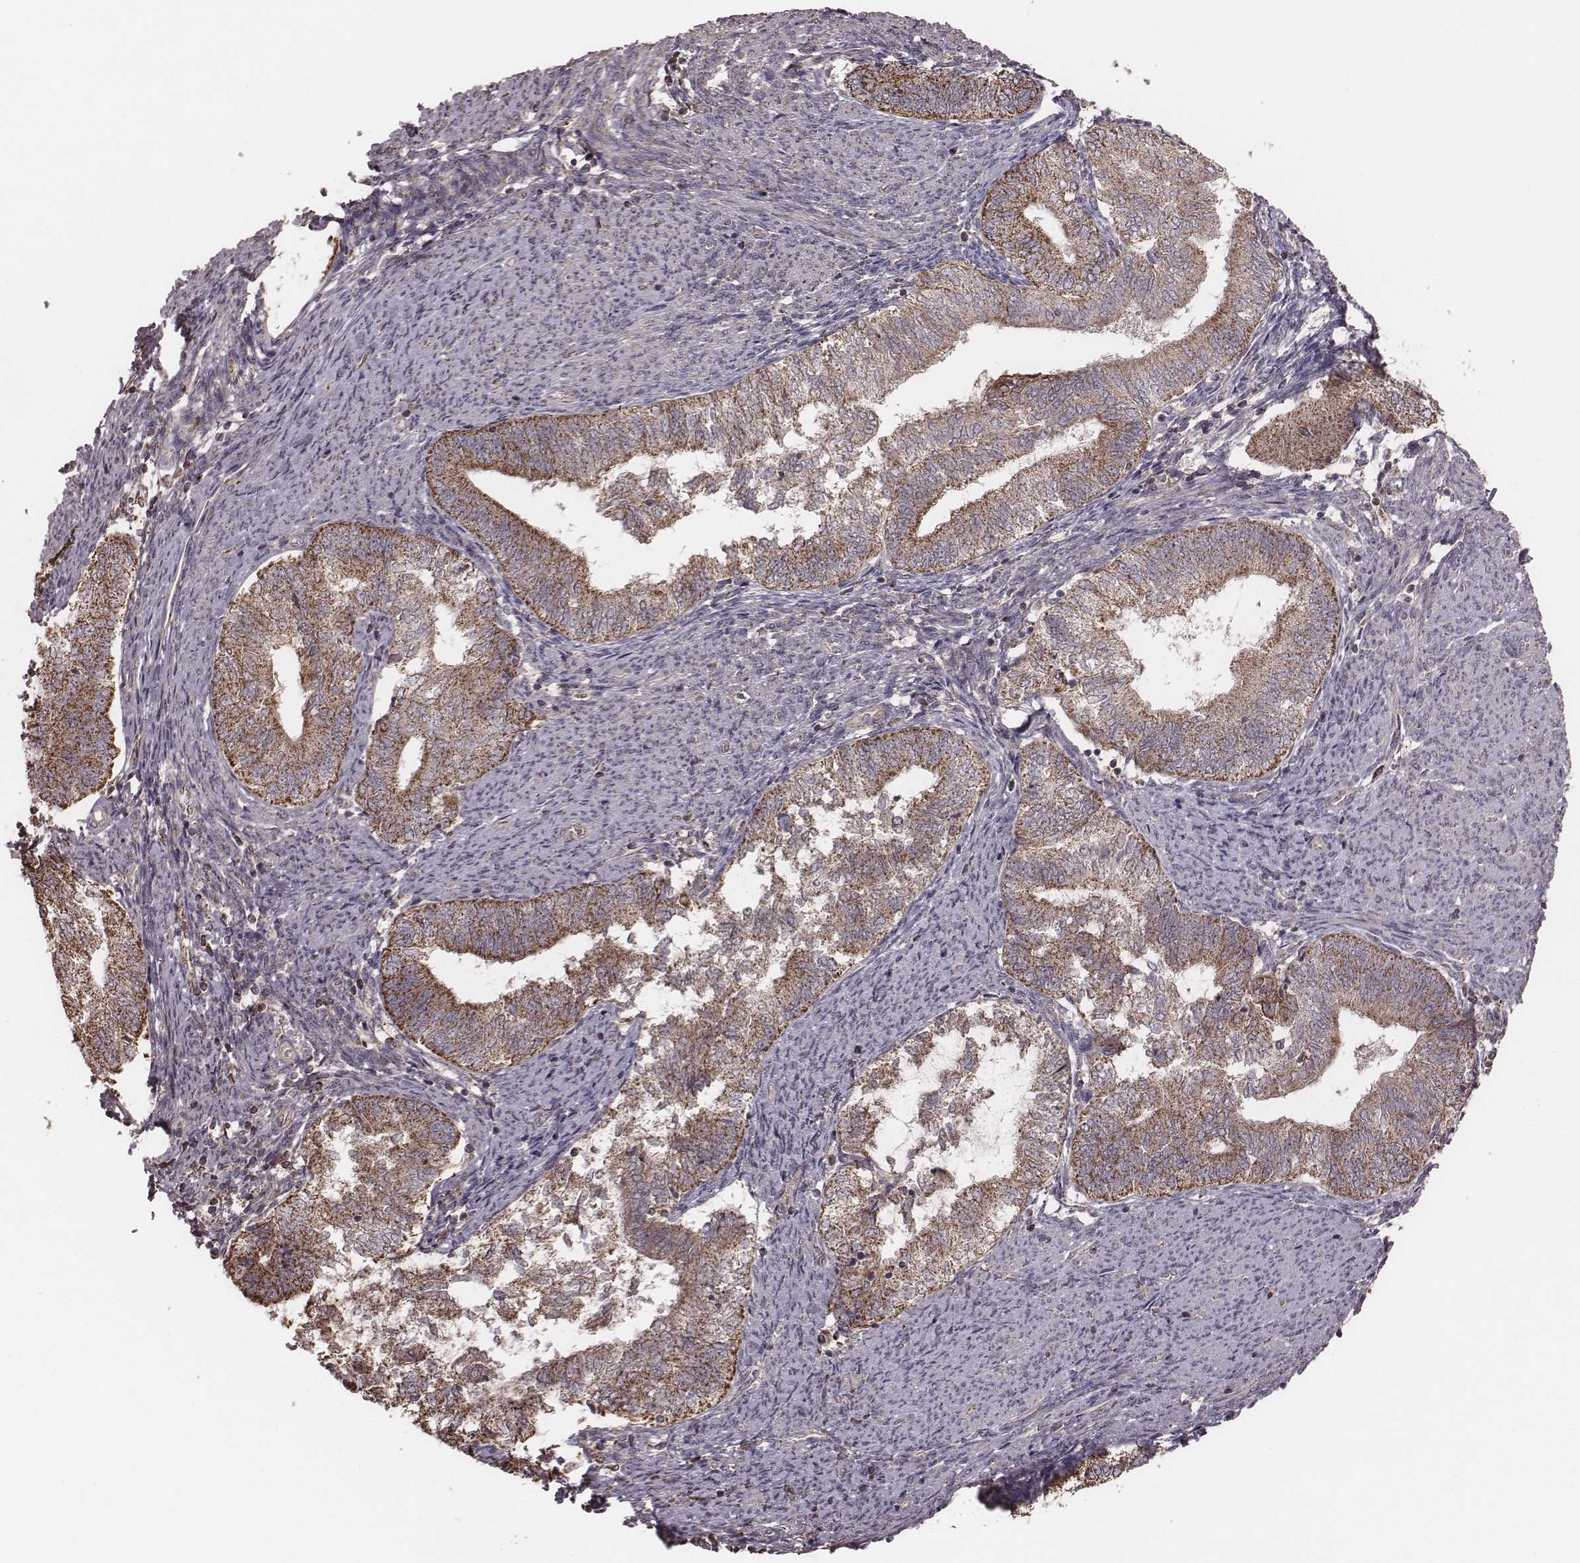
{"staining": {"intensity": "strong", "quantity": ">75%", "location": "cytoplasmic/membranous"}, "tissue": "endometrial cancer", "cell_type": "Tumor cells", "image_type": "cancer", "snomed": [{"axis": "morphology", "description": "Adenocarcinoma, NOS"}, {"axis": "topography", "description": "Endometrium"}], "caption": "Immunohistochemical staining of adenocarcinoma (endometrial) reveals high levels of strong cytoplasmic/membranous positivity in approximately >75% of tumor cells.", "gene": "PDCD2L", "patient": {"sex": "female", "age": 65}}